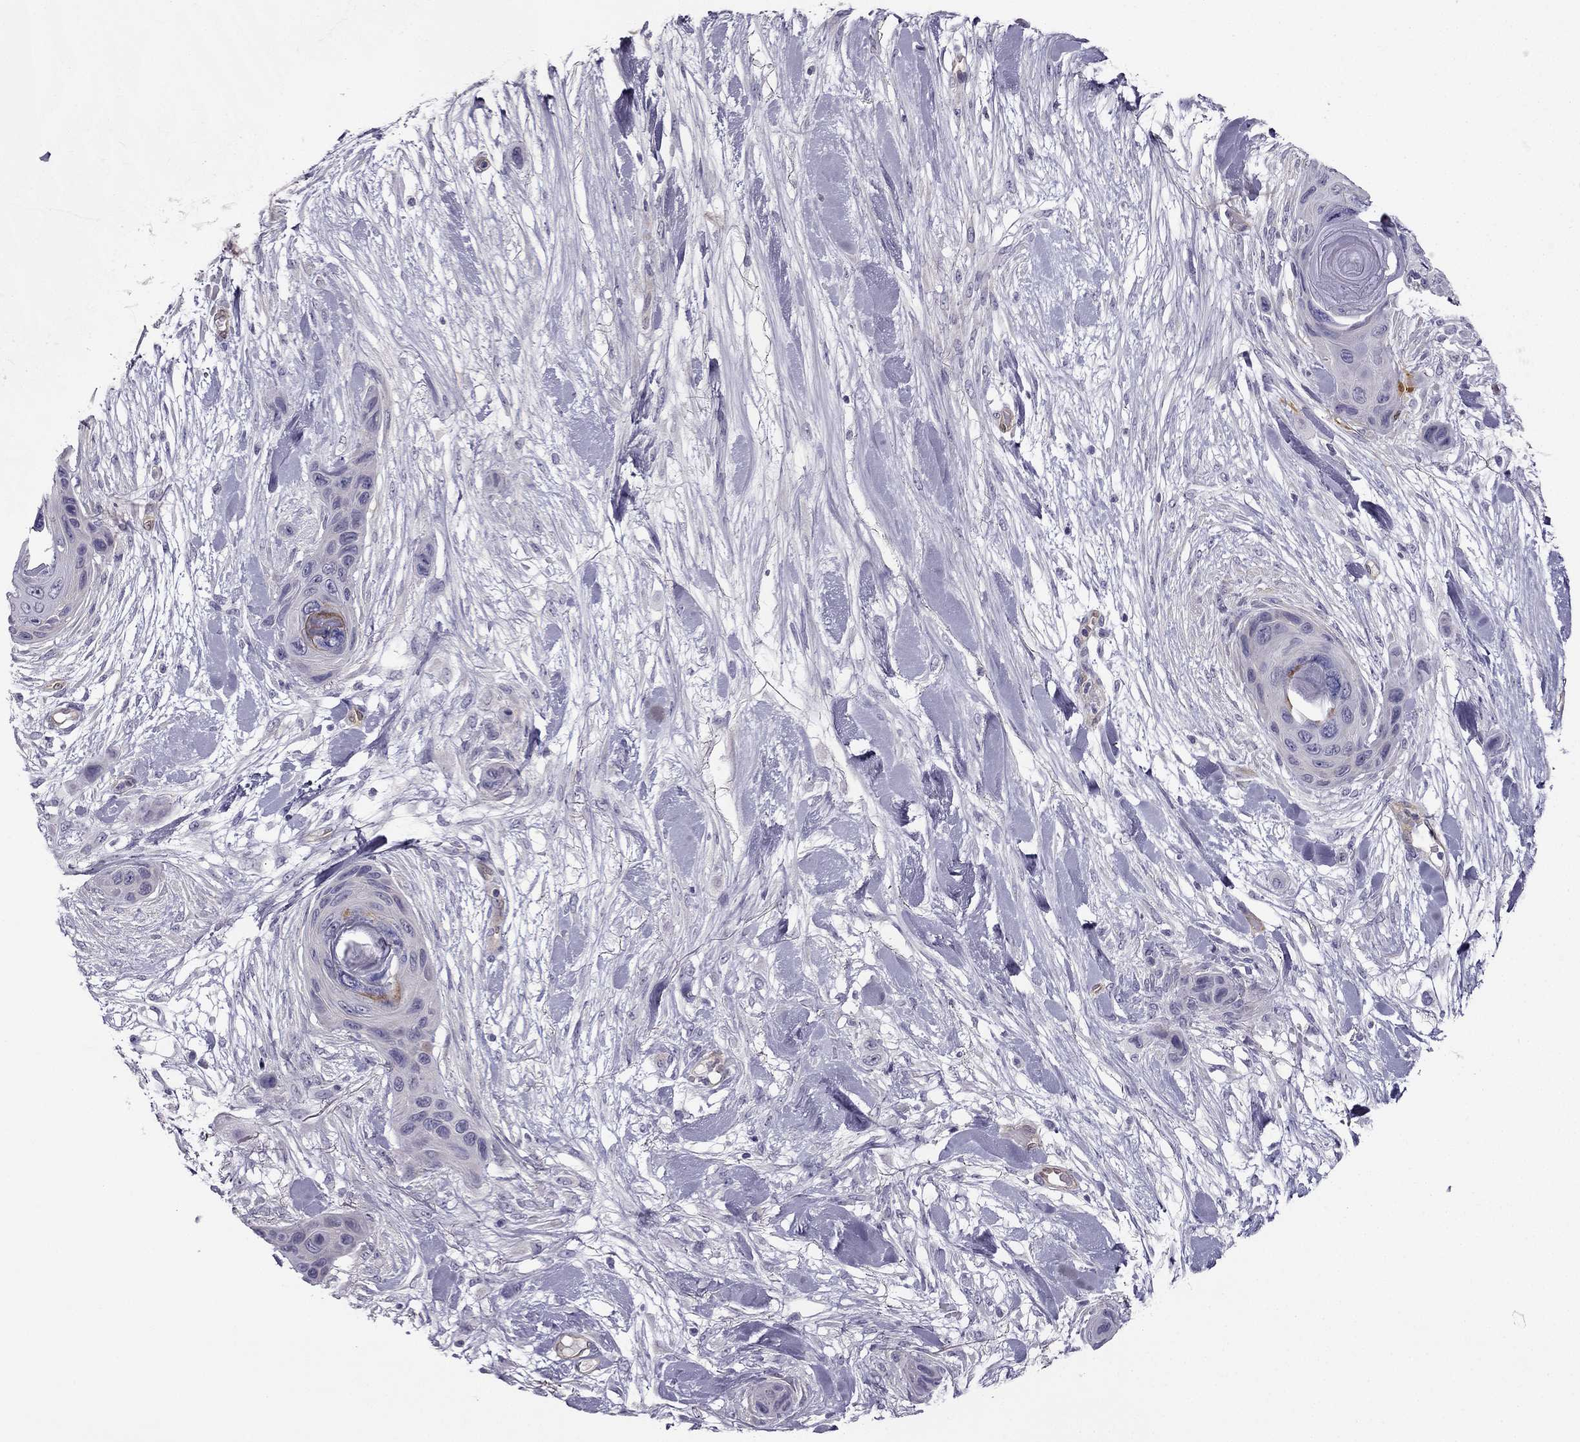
{"staining": {"intensity": "strong", "quantity": "<25%", "location": "cytoplasmic/membranous"}, "tissue": "skin cancer", "cell_type": "Tumor cells", "image_type": "cancer", "snomed": [{"axis": "morphology", "description": "Squamous cell carcinoma, NOS"}, {"axis": "topography", "description": "Skin"}], "caption": "This micrograph exhibits skin squamous cell carcinoma stained with immunohistochemistry (IHC) to label a protein in brown. The cytoplasmic/membranous of tumor cells show strong positivity for the protein. Nuclei are counter-stained blue.", "gene": "NQO1", "patient": {"sex": "male", "age": 82}}